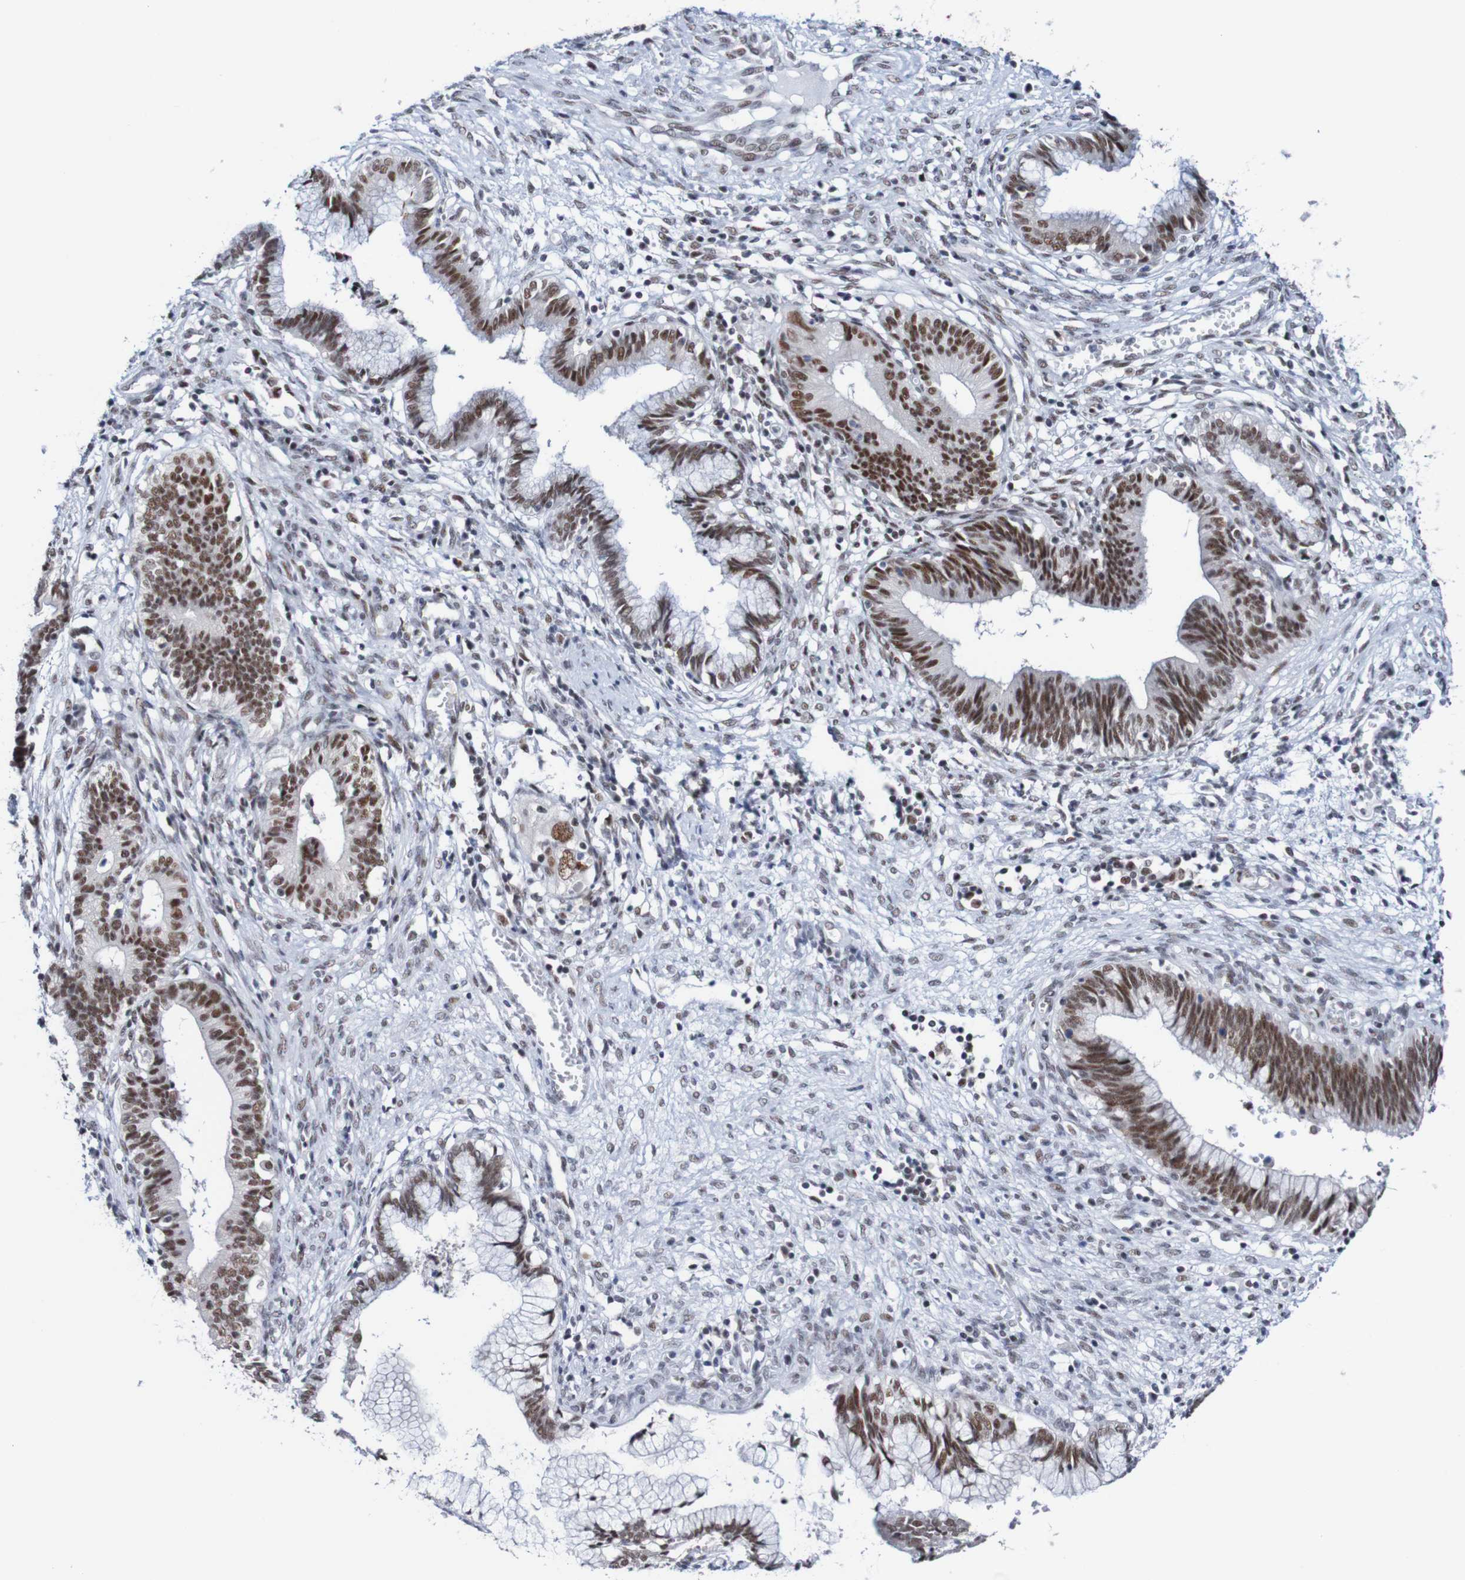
{"staining": {"intensity": "strong", "quantity": ">75%", "location": "nuclear"}, "tissue": "cervical cancer", "cell_type": "Tumor cells", "image_type": "cancer", "snomed": [{"axis": "morphology", "description": "Adenocarcinoma, NOS"}, {"axis": "topography", "description": "Cervix"}], "caption": "There is high levels of strong nuclear expression in tumor cells of cervical cancer (adenocarcinoma), as demonstrated by immunohistochemical staining (brown color).", "gene": "CDC5L", "patient": {"sex": "female", "age": 44}}